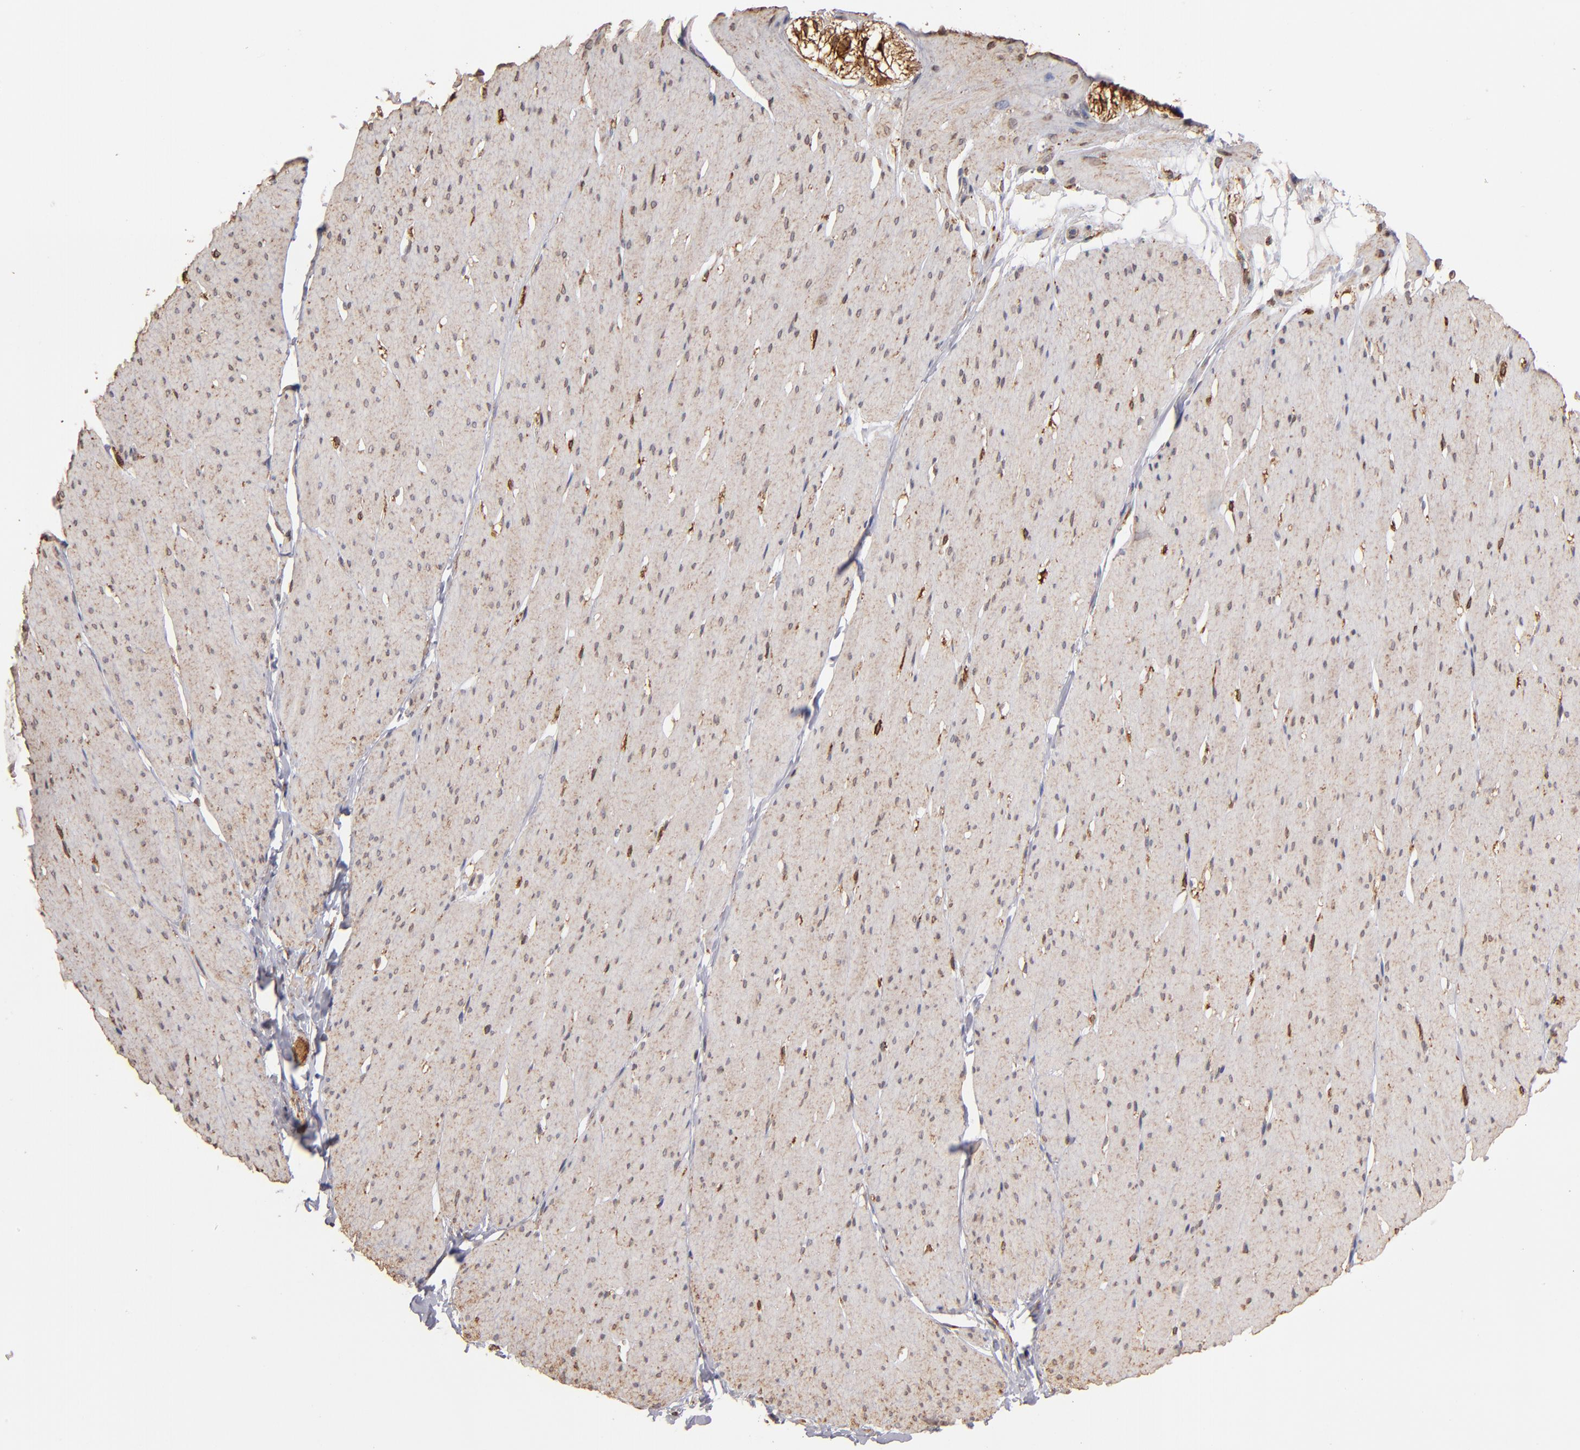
{"staining": {"intensity": "weak", "quantity": ">75%", "location": "cytoplasmic/membranous"}, "tissue": "smooth muscle", "cell_type": "Smooth muscle cells", "image_type": "normal", "snomed": [{"axis": "morphology", "description": "Normal tissue, NOS"}, {"axis": "topography", "description": "Smooth muscle"}, {"axis": "topography", "description": "Colon"}], "caption": "A photomicrograph of human smooth muscle stained for a protein reveals weak cytoplasmic/membranous brown staining in smooth muscle cells. The protein of interest is stained brown, and the nuclei are stained in blue (DAB (3,3'-diaminobenzidine) IHC with brightfield microscopy, high magnification).", "gene": "PGRMC1", "patient": {"sex": "male", "age": 67}}